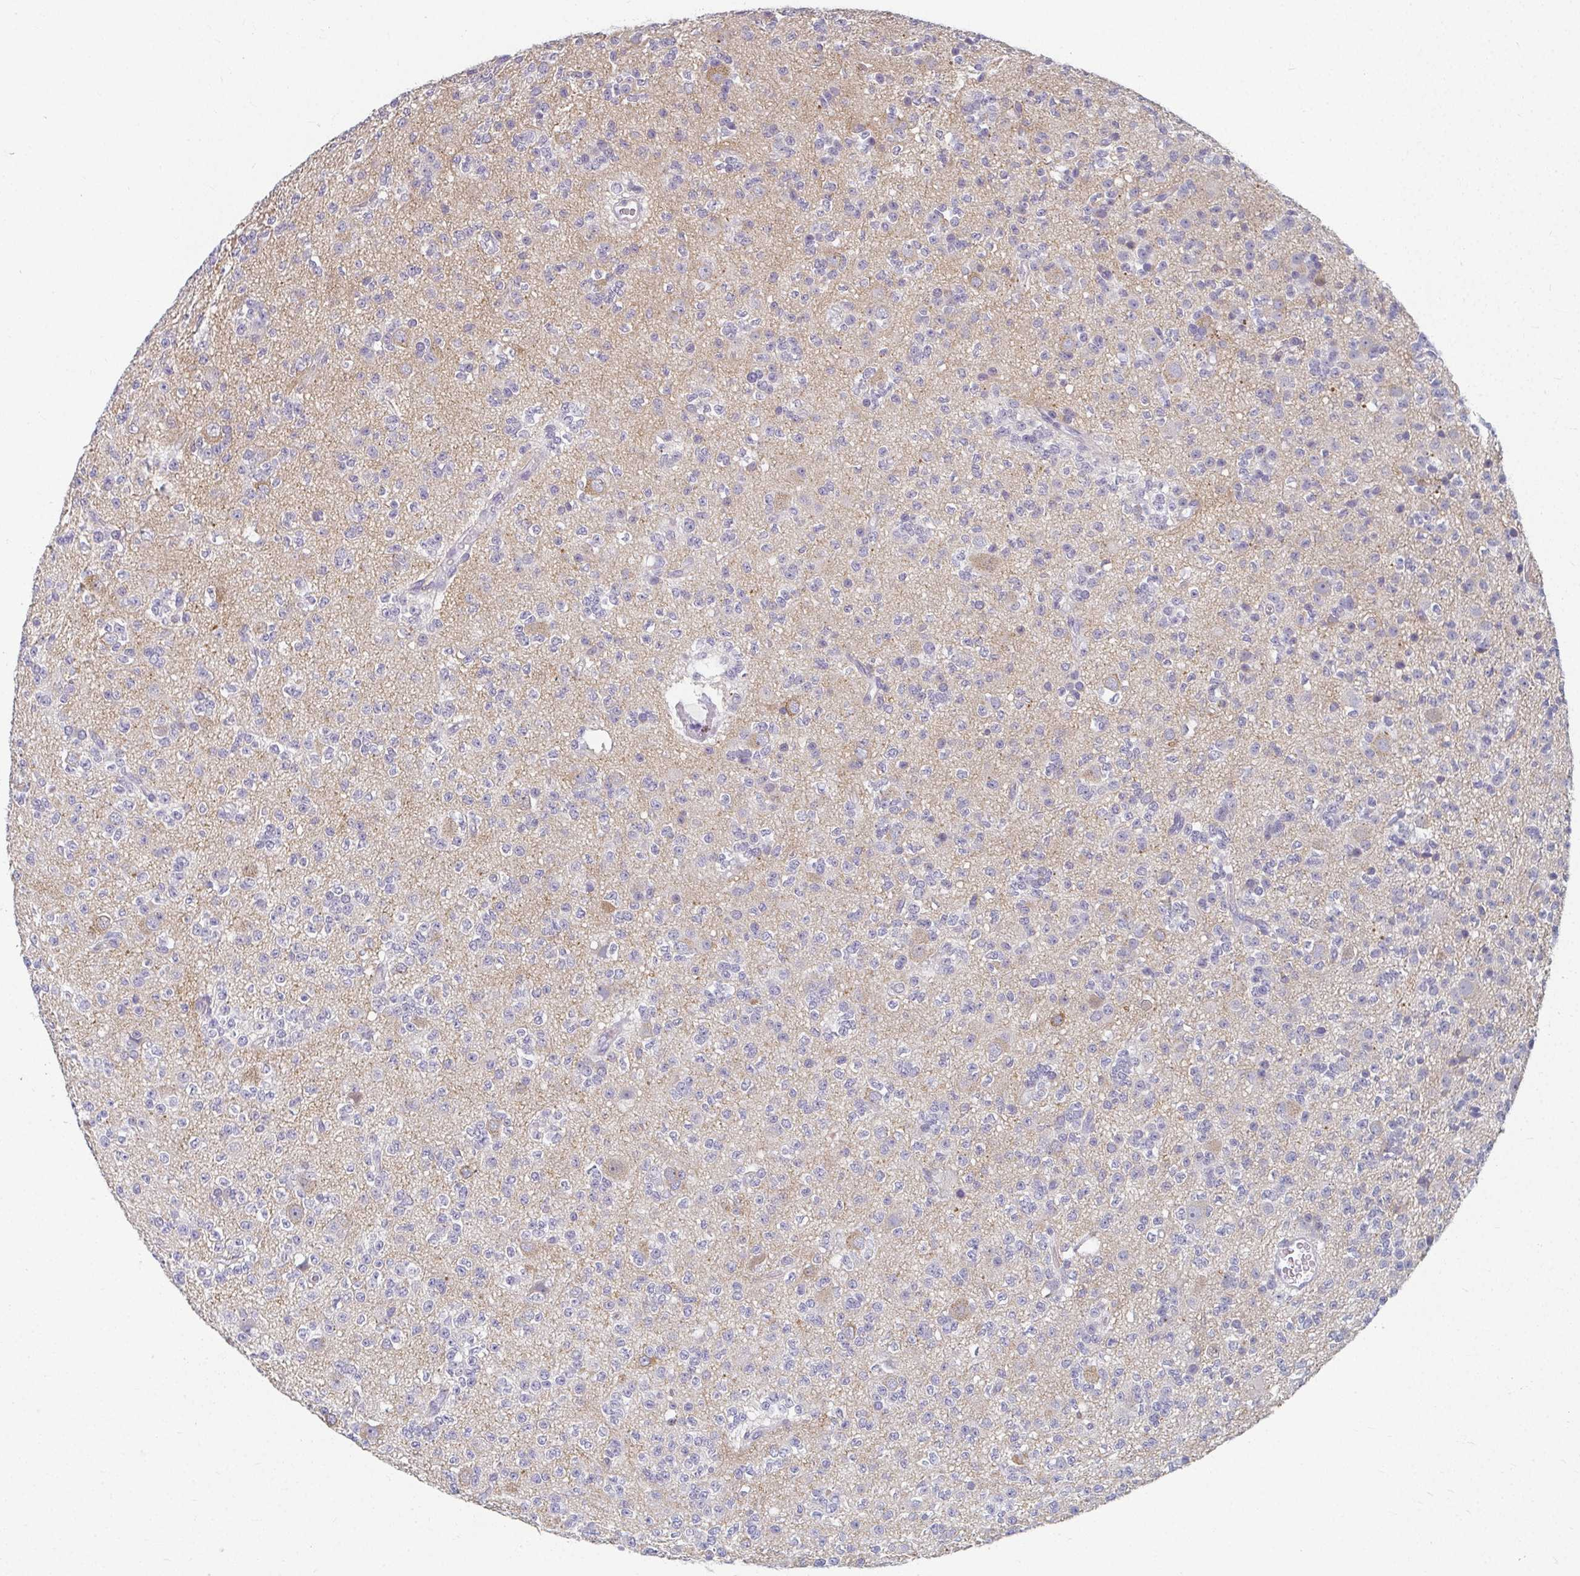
{"staining": {"intensity": "negative", "quantity": "none", "location": "none"}, "tissue": "glioma", "cell_type": "Tumor cells", "image_type": "cancer", "snomed": [{"axis": "morphology", "description": "Glioma, malignant, High grade"}, {"axis": "topography", "description": "Brain"}], "caption": "This is an IHC histopathology image of human glioma. There is no staining in tumor cells.", "gene": "CAMKV", "patient": {"sex": "male", "age": 36}}